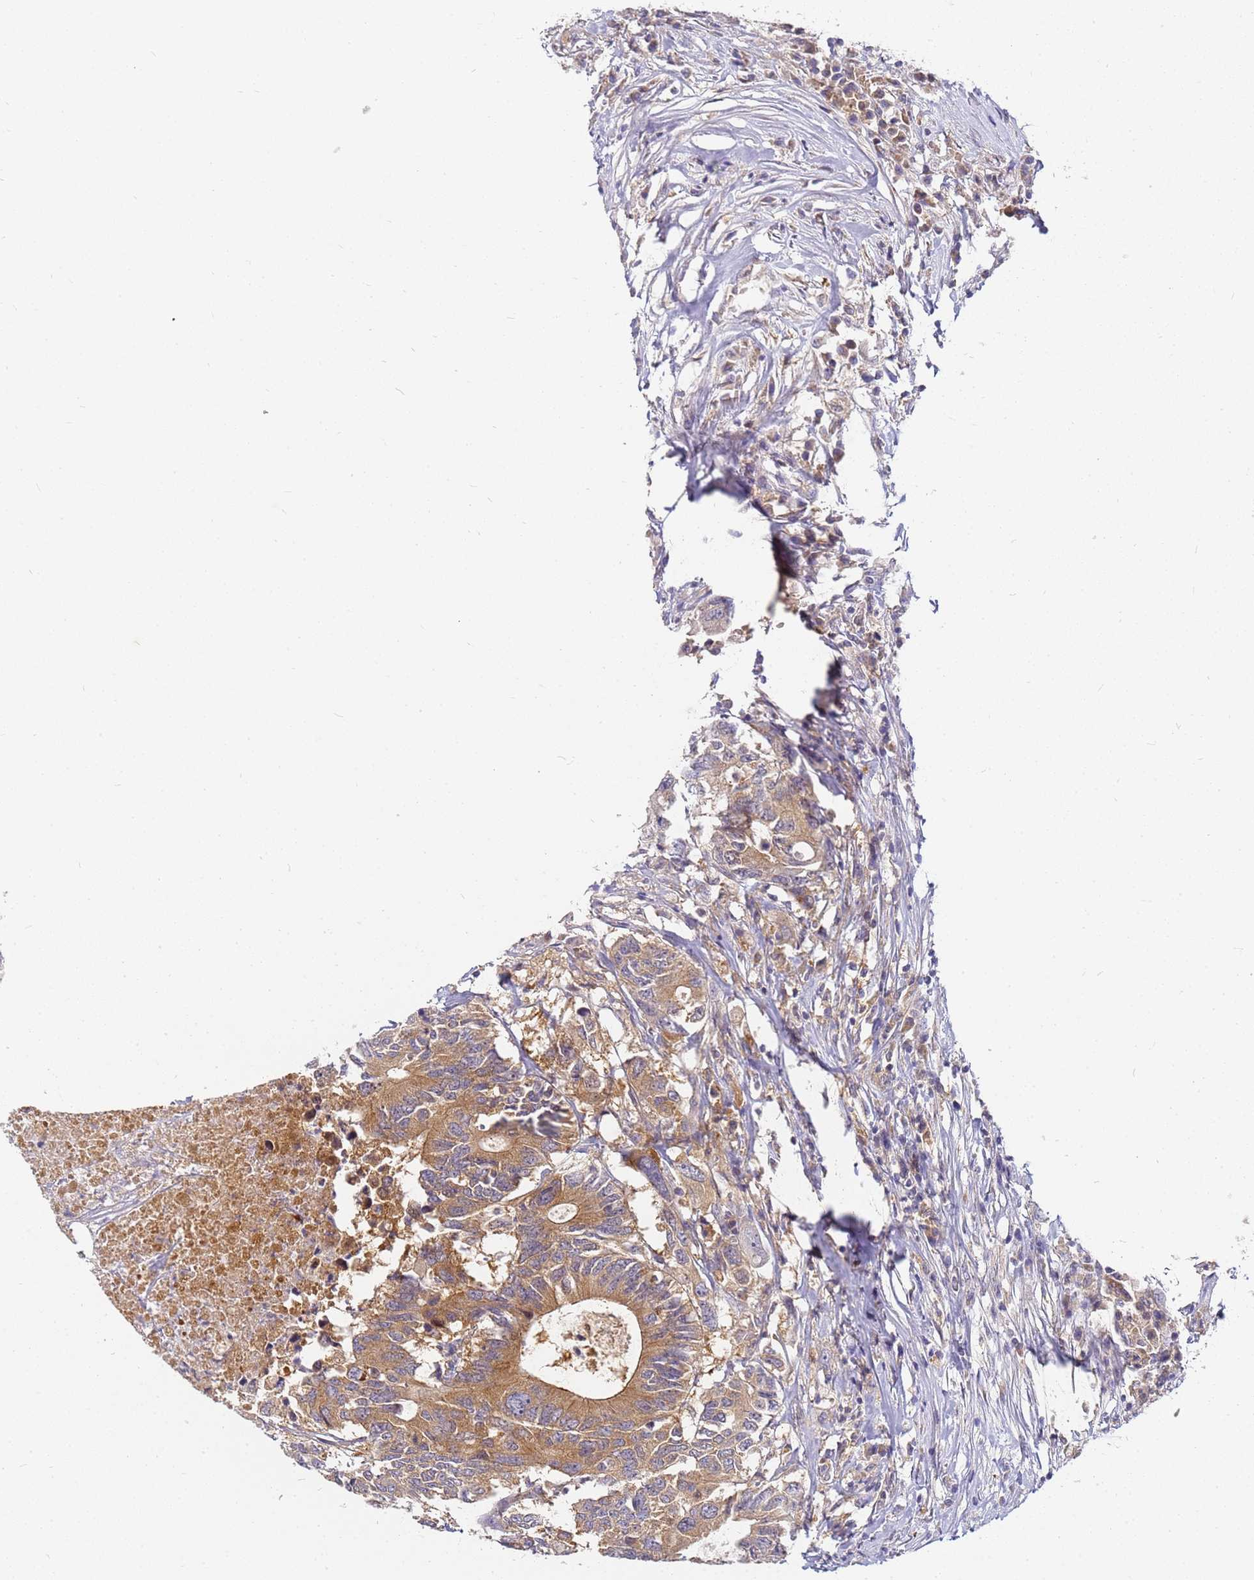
{"staining": {"intensity": "moderate", "quantity": ">75%", "location": "cytoplasmic/membranous"}, "tissue": "colorectal cancer", "cell_type": "Tumor cells", "image_type": "cancer", "snomed": [{"axis": "morphology", "description": "Adenocarcinoma, NOS"}, {"axis": "topography", "description": "Colon"}], "caption": "Protein staining displays moderate cytoplasmic/membranous staining in about >75% of tumor cells in colorectal cancer.", "gene": "CHM", "patient": {"sex": "male", "age": 71}}